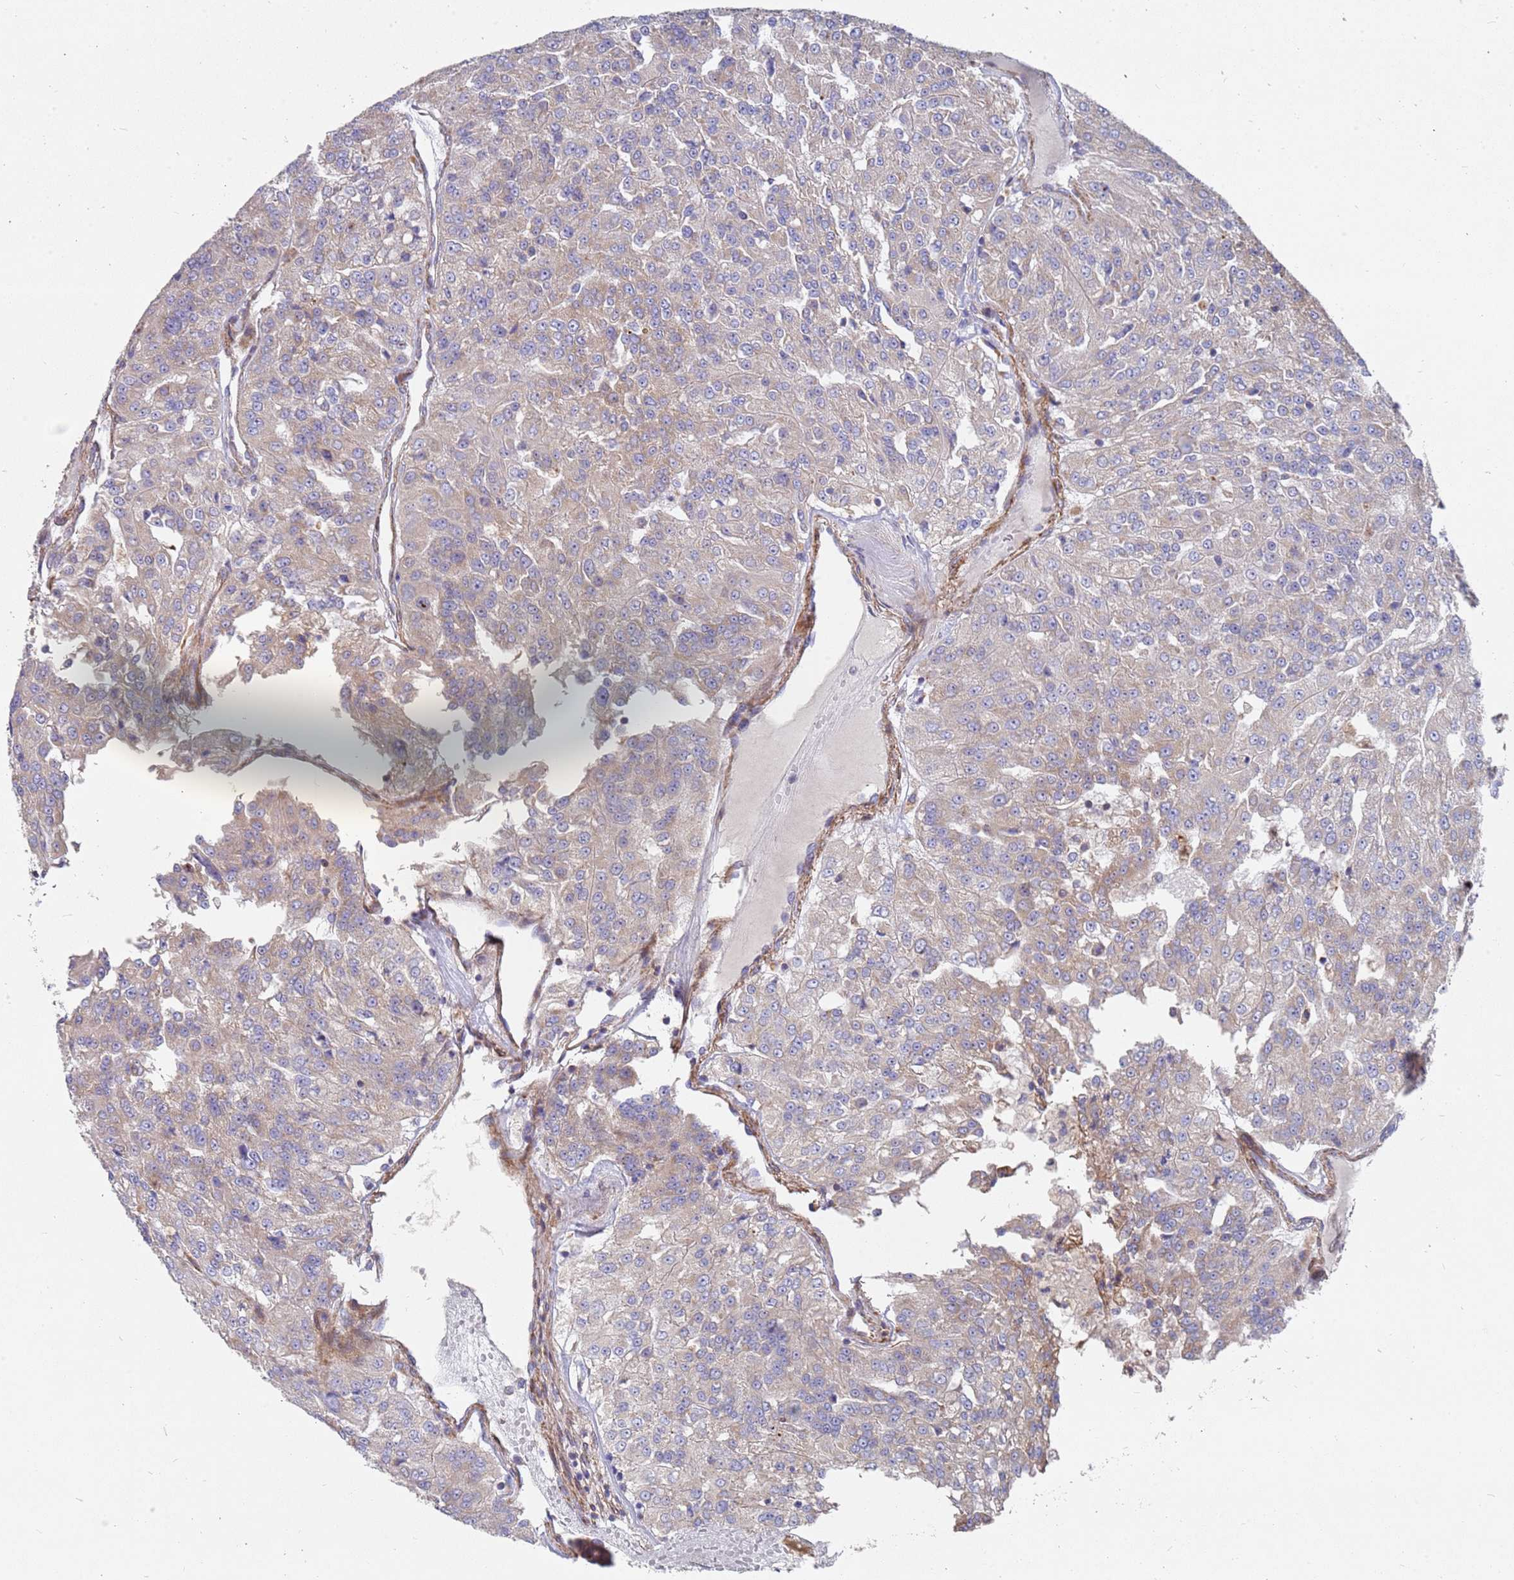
{"staining": {"intensity": "weak", "quantity": "<25%", "location": "cytoplasmic/membranous"}, "tissue": "renal cancer", "cell_type": "Tumor cells", "image_type": "cancer", "snomed": [{"axis": "morphology", "description": "Adenocarcinoma, NOS"}, {"axis": "topography", "description": "Kidney"}], "caption": "DAB (3,3'-diaminobenzidine) immunohistochemical staining of renal adenocarcinoma displays no significant staining in tumor cells. (DAB (3,3'-diaminobenzidine) immunohistochemistry (IHC) visualized using brightfield microscopy, high magnification).", "gene": "WDFY3", "patient": {"sex": "female", "age": 63}}